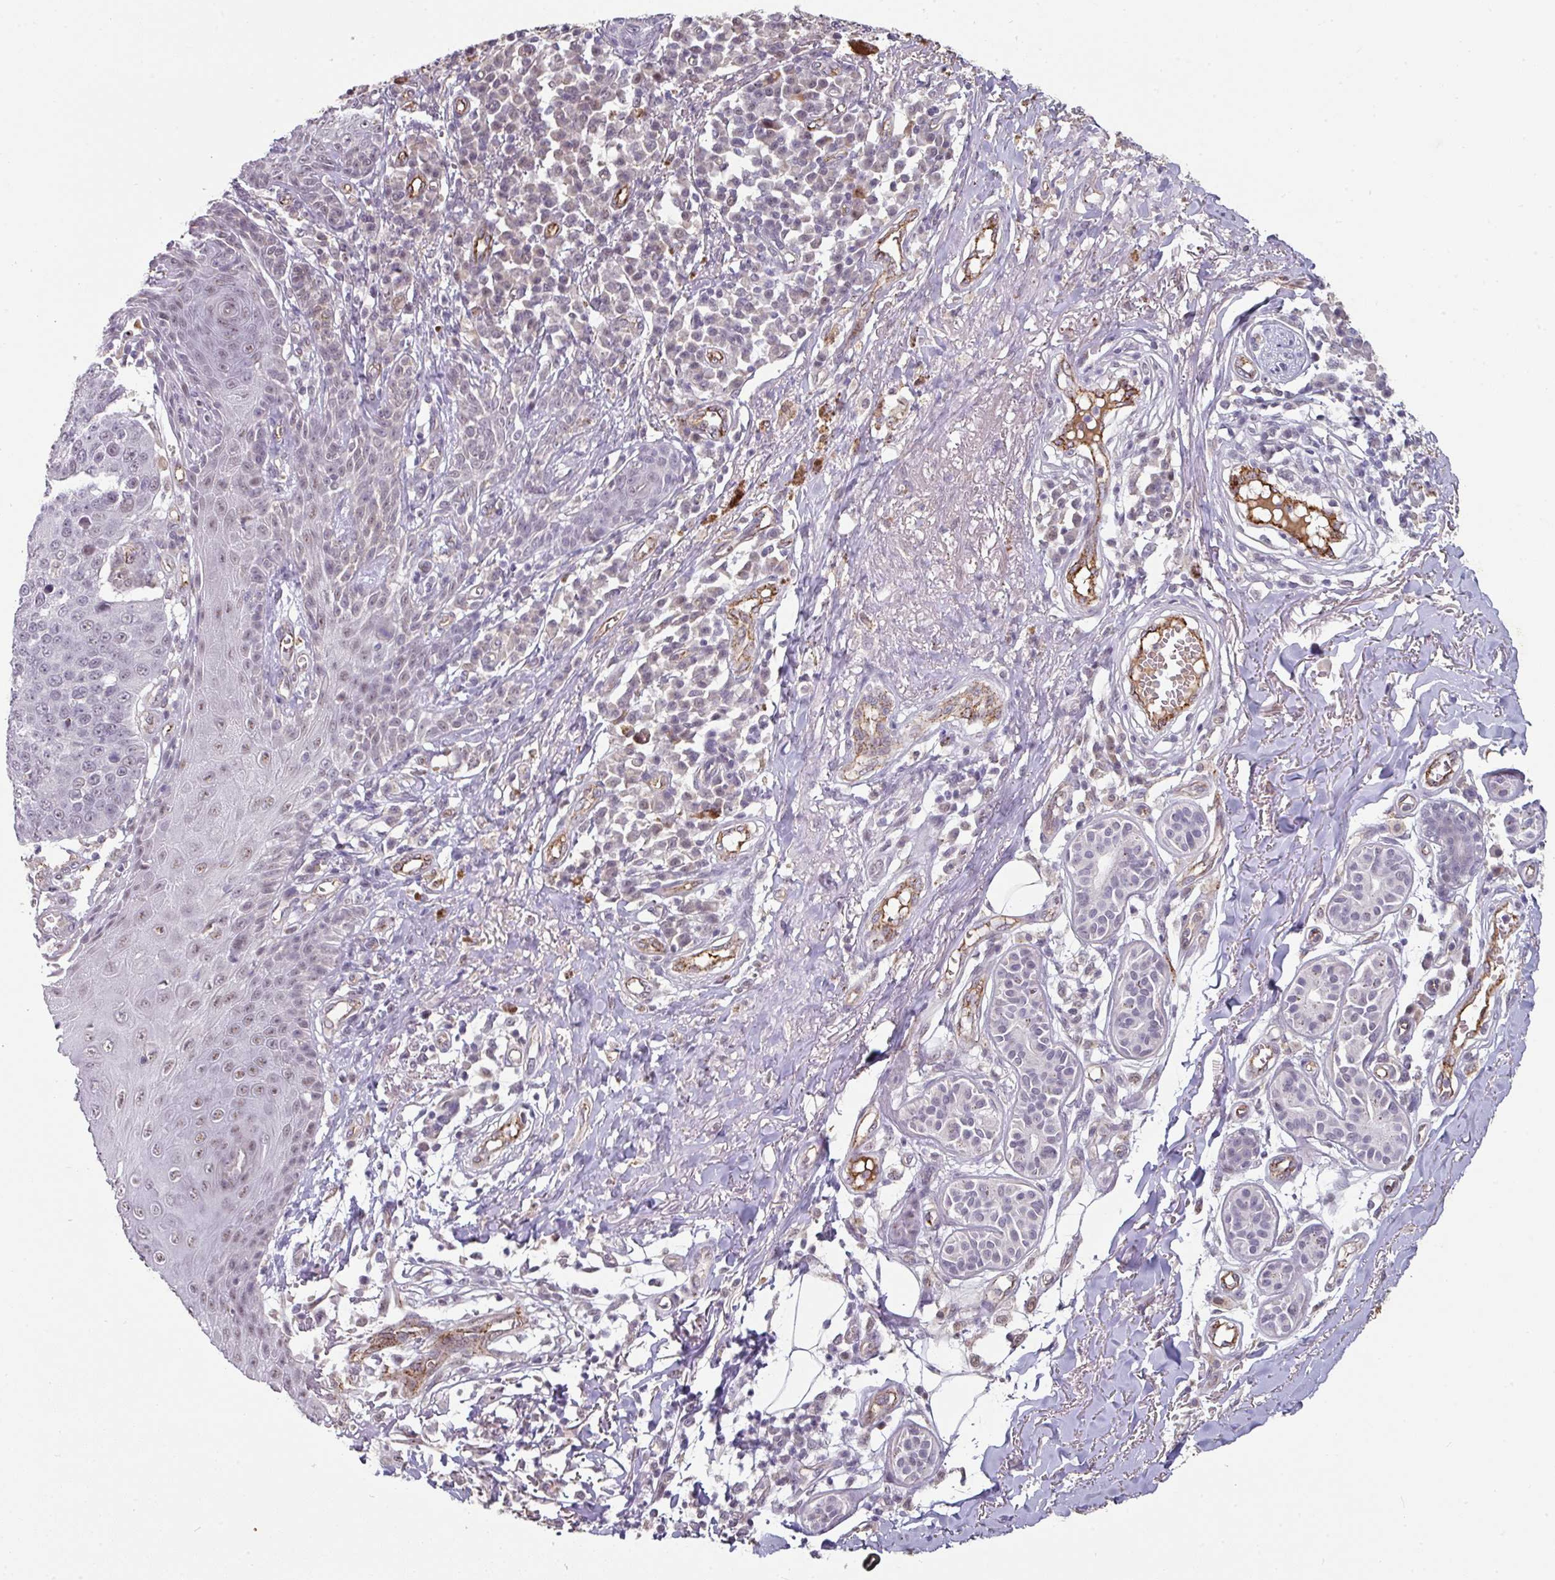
{"staining": {"intensity": "weak", "quantity": "<25%", "location": "nuclear"}, "tissue": "skin cancer", "cell_type": "Tumor cells", "image_type": "cancer", "snomed": [{"axis": "morphology", "description": "Squamous cell carcinoma, NOS"}, {"axis": "topography", "description": "Skin"}], "caption": "Immunohistochemistry of human squamous cell carcinoma (skin) reveals no staining in tumor cells.", "gene": "SIDT2", "patient": {"sex": "male", "age": 71}}